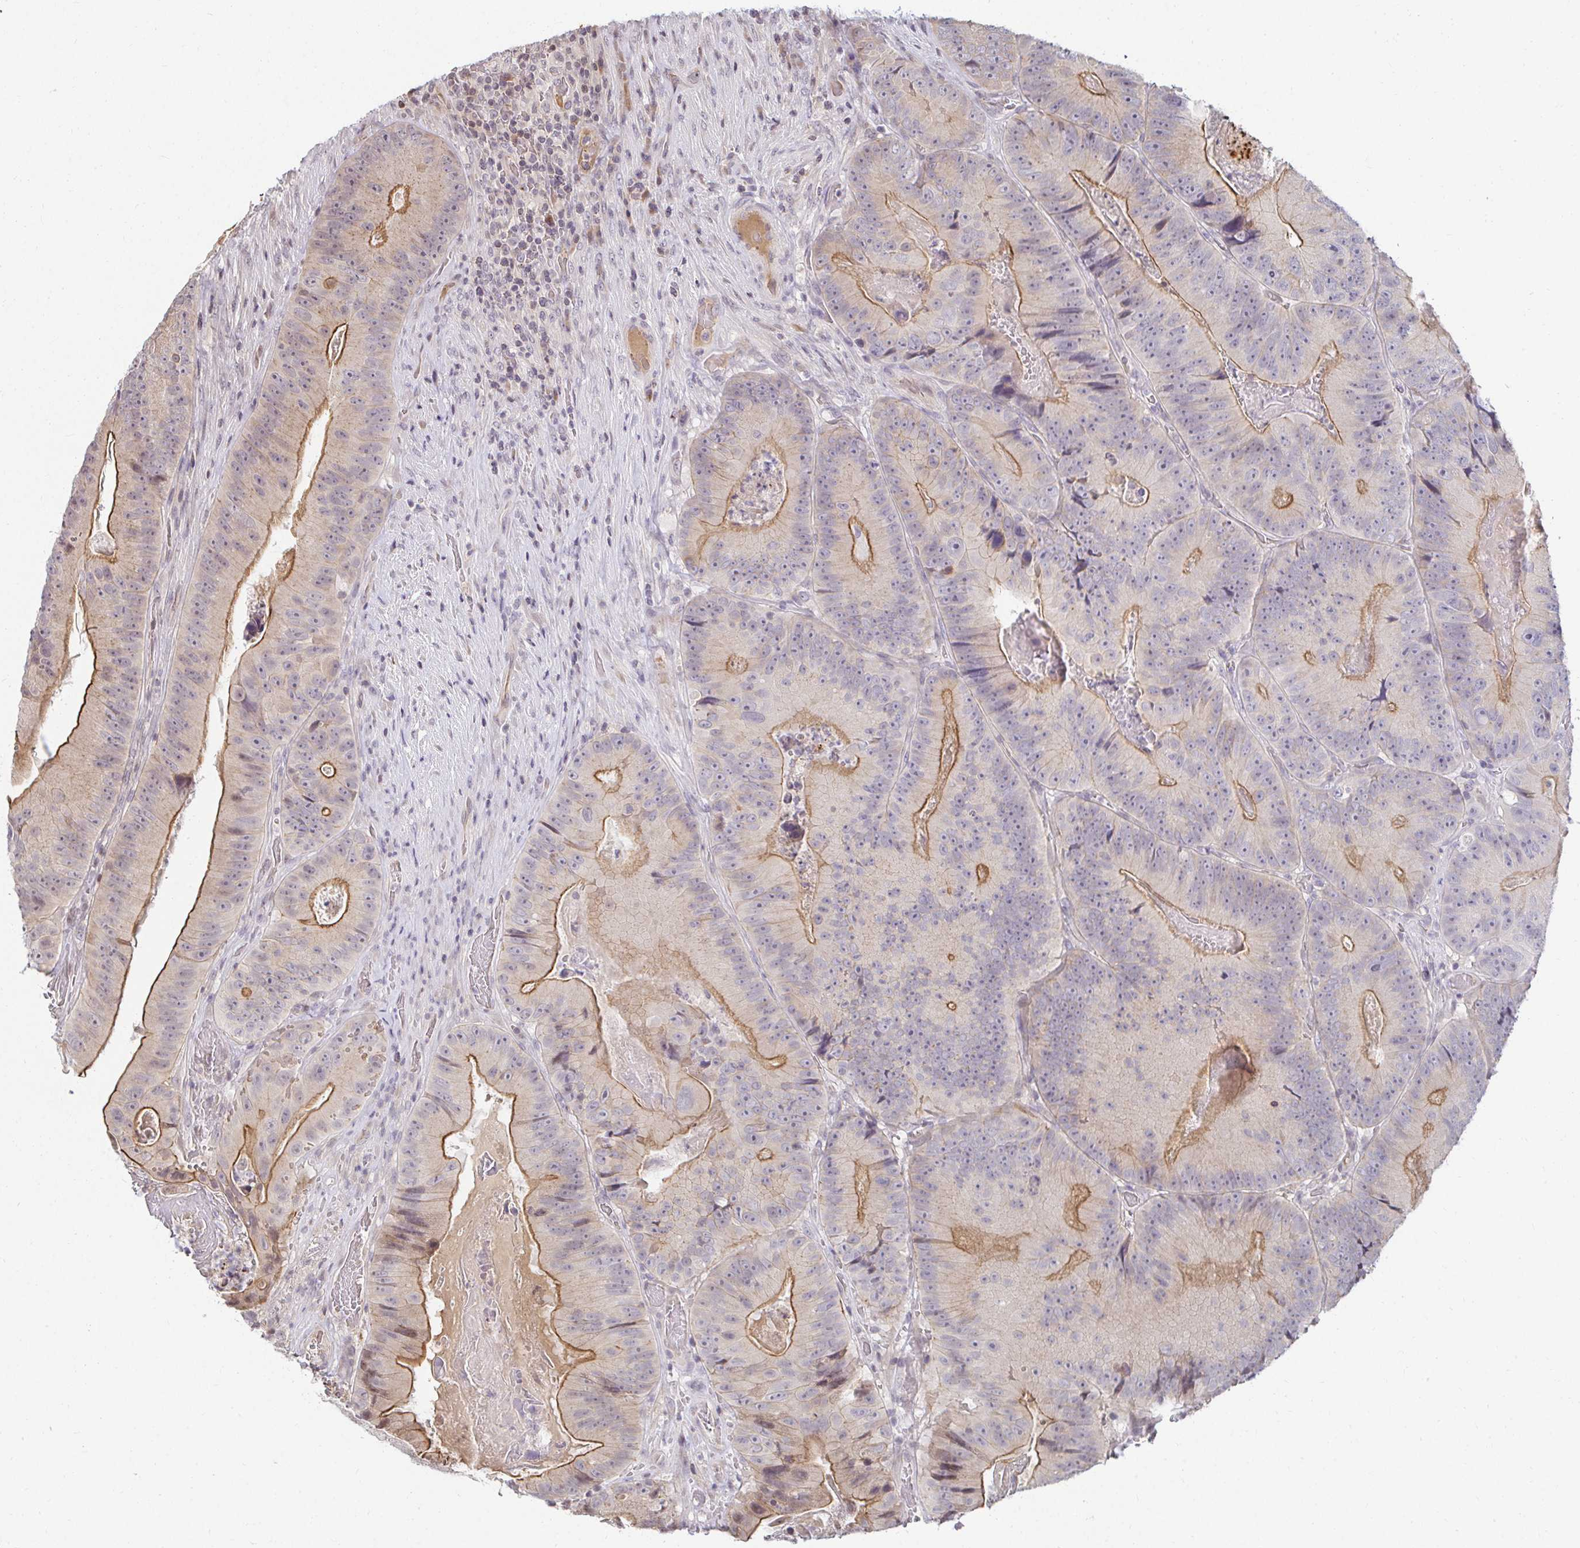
{"staining": {"intensity": "moderate", "quantity": "25%-75%", "location": "cytoplasmic/membranous"}, "tissue": "colorectal cancer", "cell_type": "Tumor cells", "image_type": "cancer", "snomed": [{"axis": "morphology", "description": "Adenocarcinoma, NOS"}, {"axis": "topography", "description": "Colon"}], "caption": "Immunohistochemical staining of human adenocarcinoma (colorectal) reveals moderate cytoplasmic/membranous protein positivity in about 25%-75% of tumor cells.", "gene": "ANK3", "patient": {"sex": "female", "age": 86}}